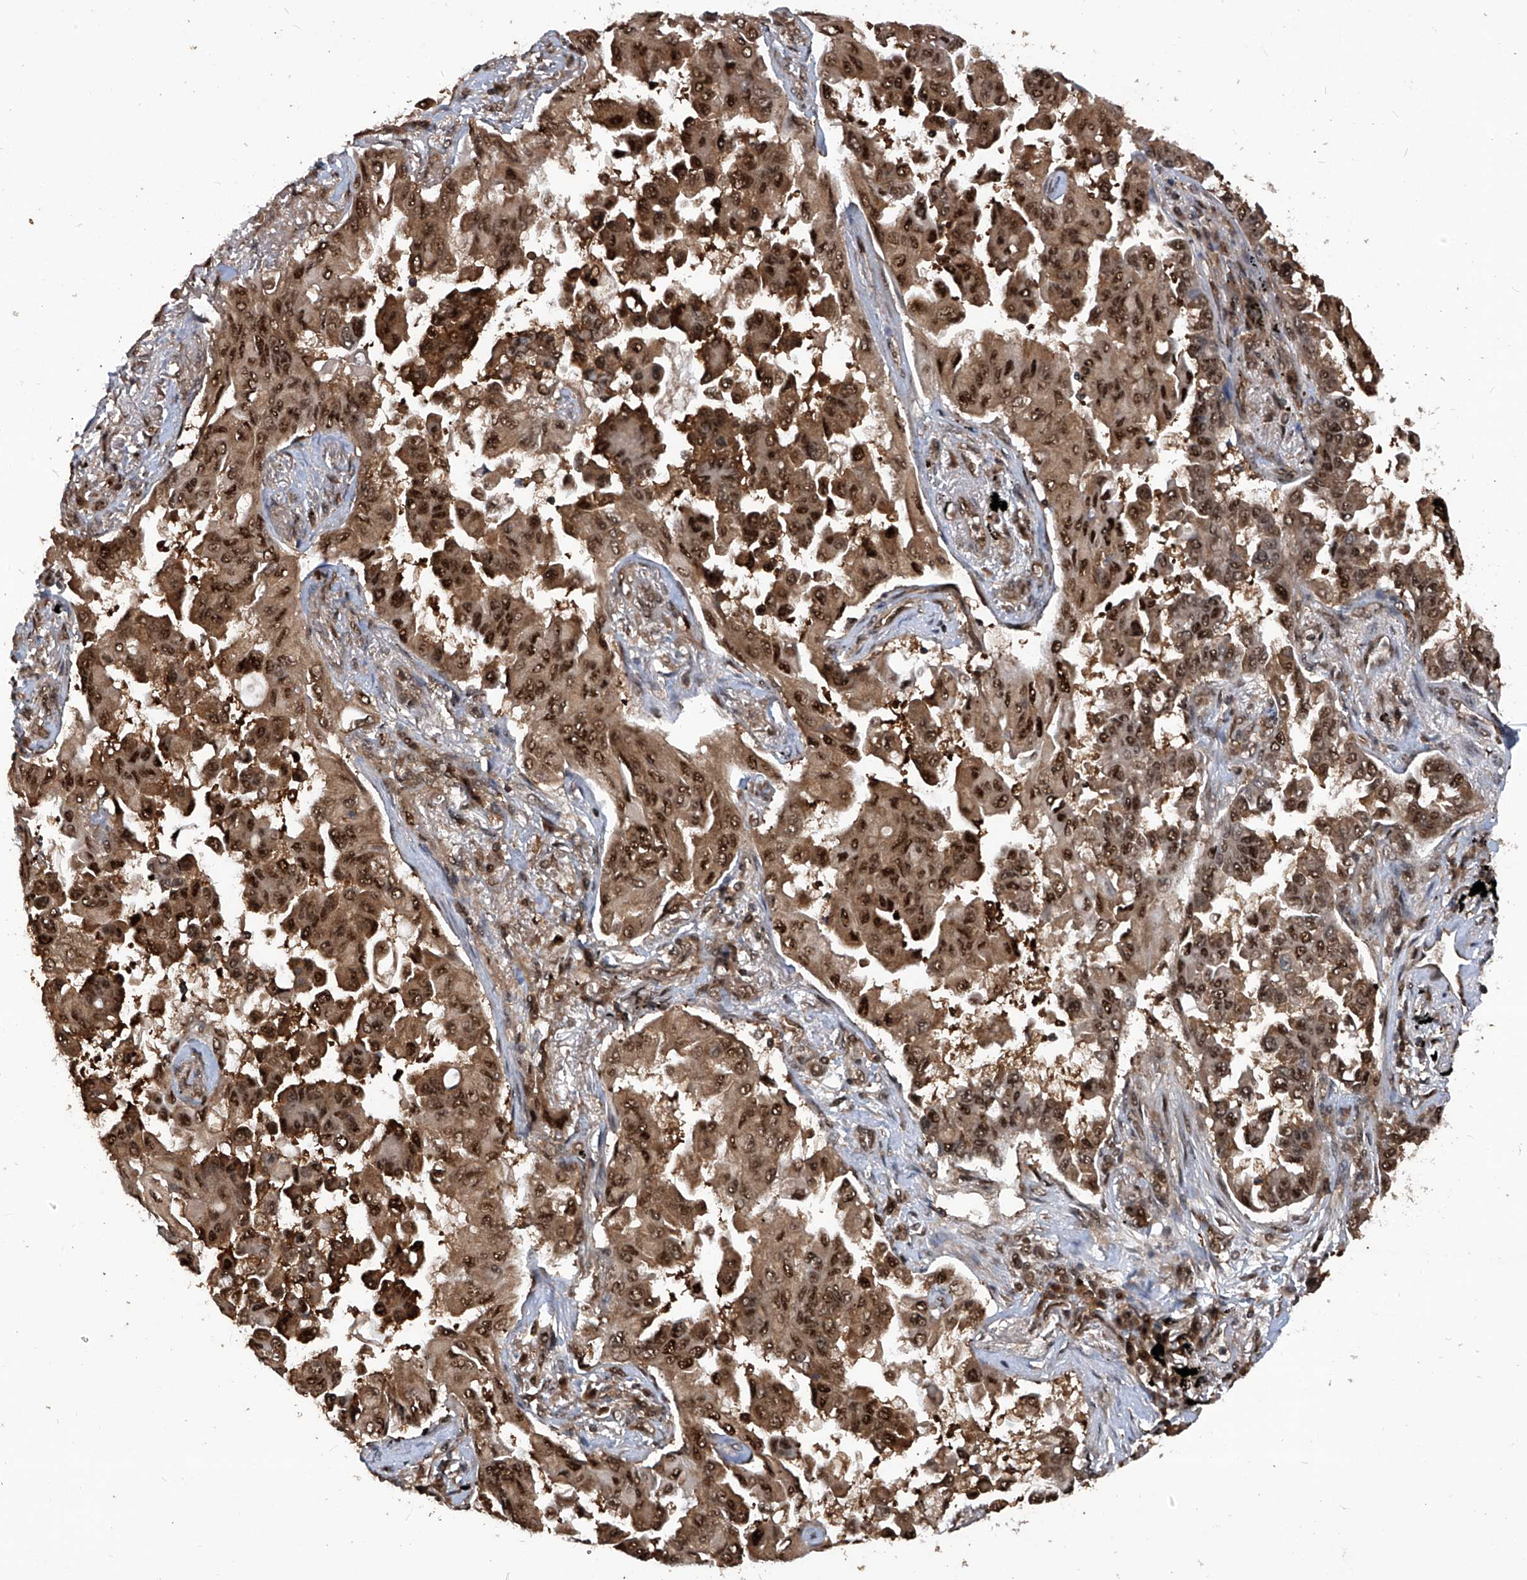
{"staining": {"intensity": "strong", "quantity": ">75%", "location": "cytoplasmic/membranous,nuclear"}, "tissue": "lung cancer", "cell_type": "Tumor cells", "image_type": "cancer", "snomed": [{"axis": "morphology", "description": "Adenocarcinoma, NOS"}, {"axis": "topography", "description": "Lung"}], "caption": "This is a photomicrograph of immunohistochemistry (IHC) staining of adenocarcinoma (lung), which shows strong staining in the cytoplasmic/membranous and nuclear of tumor cells.", "gene": "PSMB1", "patient": {"sex": "female", "age": 67}}